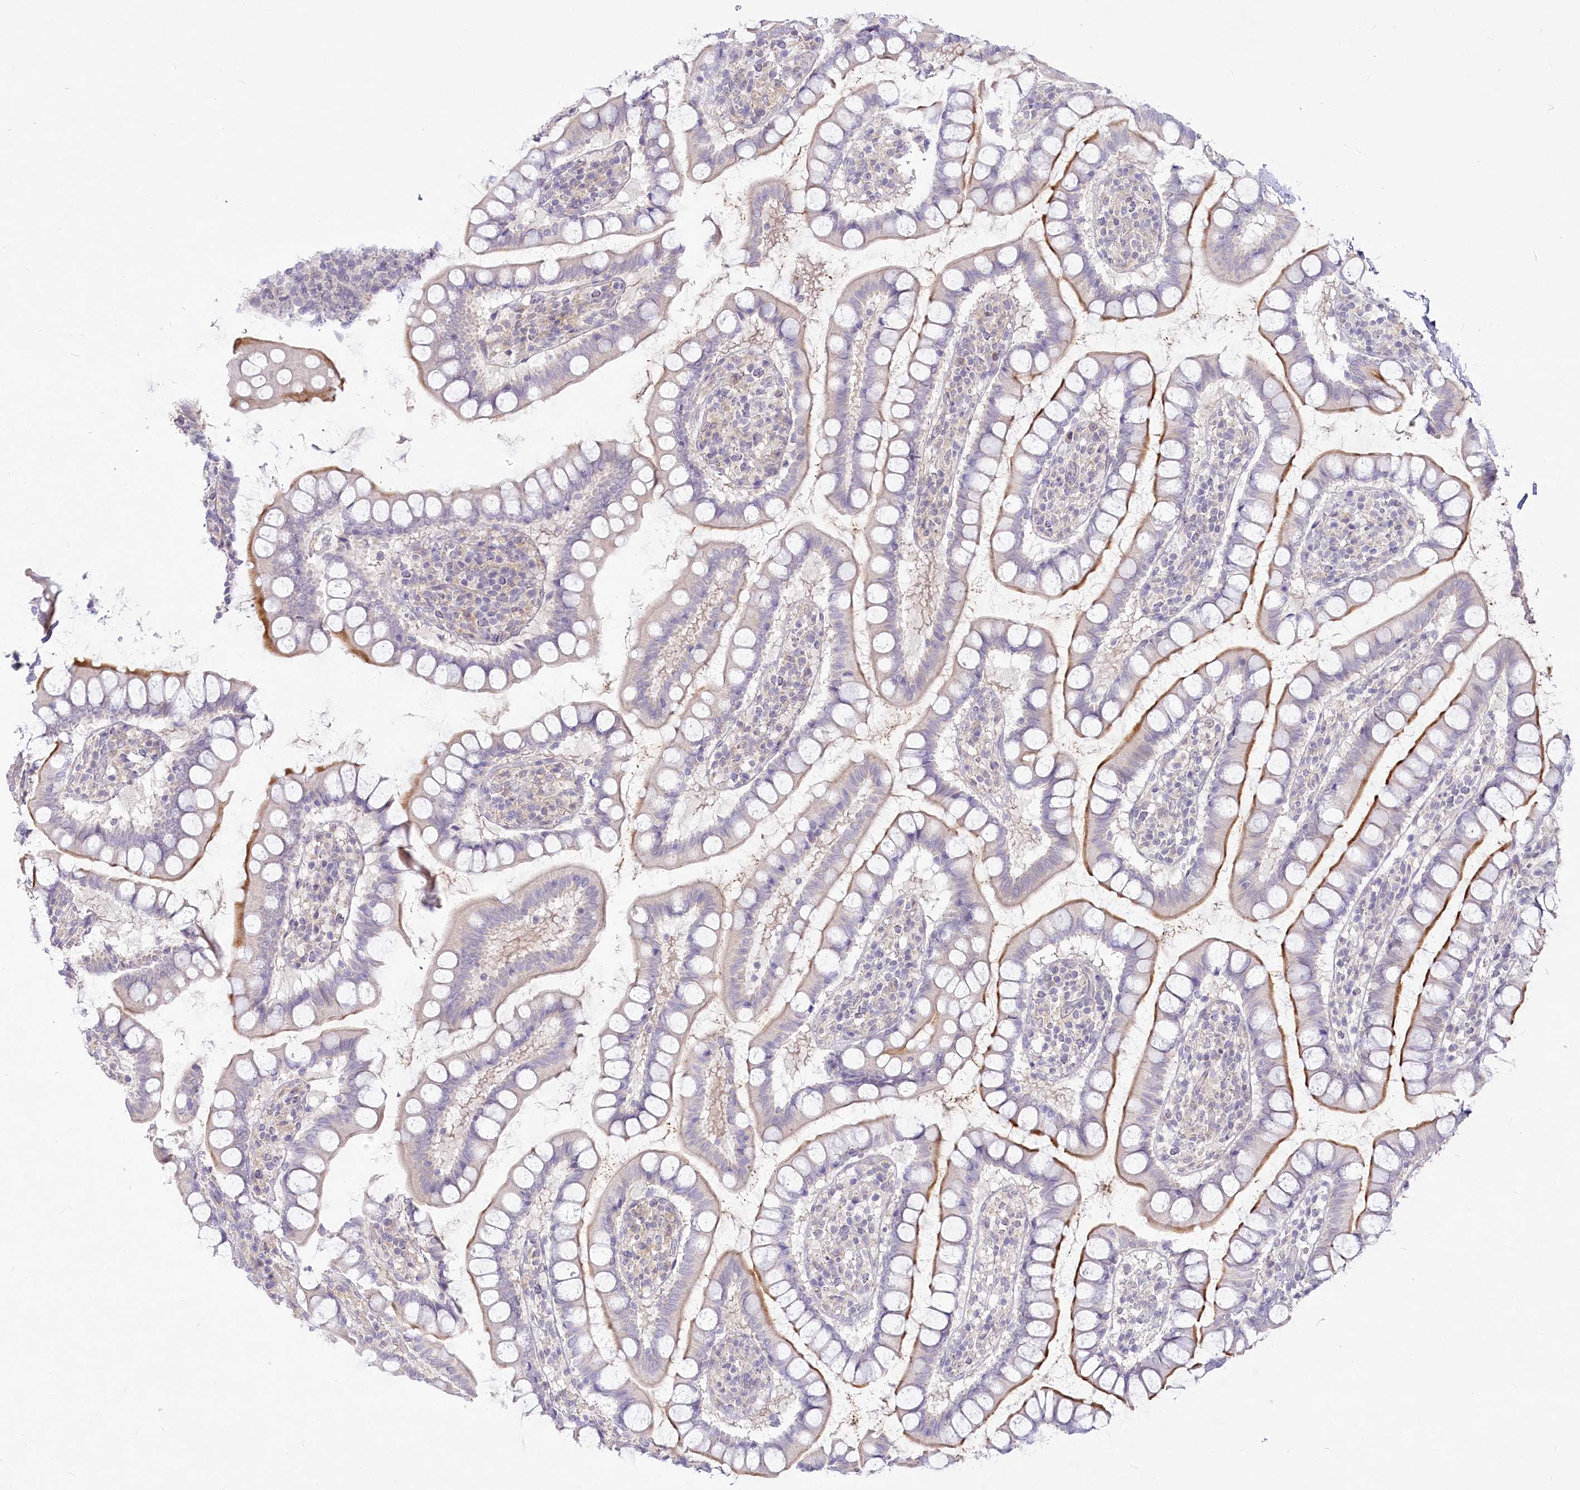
{"staining": {"intensity": "moderate", "quantity": "25%-75%", "location": "cytoplasmic/membranous"}, "tissue": "small intestine", "cell_type": "Glandular cells", "image_type": "normal", "snomed": [{"axis": "morphology", "description": "Normal tissue, NOS"}, {"axis": "topography", "description": "Small intestine"}], "caption": "A photomicrograph showing moderate cytoplasmic/membranous expression in approximately 25%-75% of glandular cells in unremarkable small intestine, as visualized by brown immunohistochemical staining.", "gene": "EFHC2", "patient": {"sex": "female", "age": 84}}